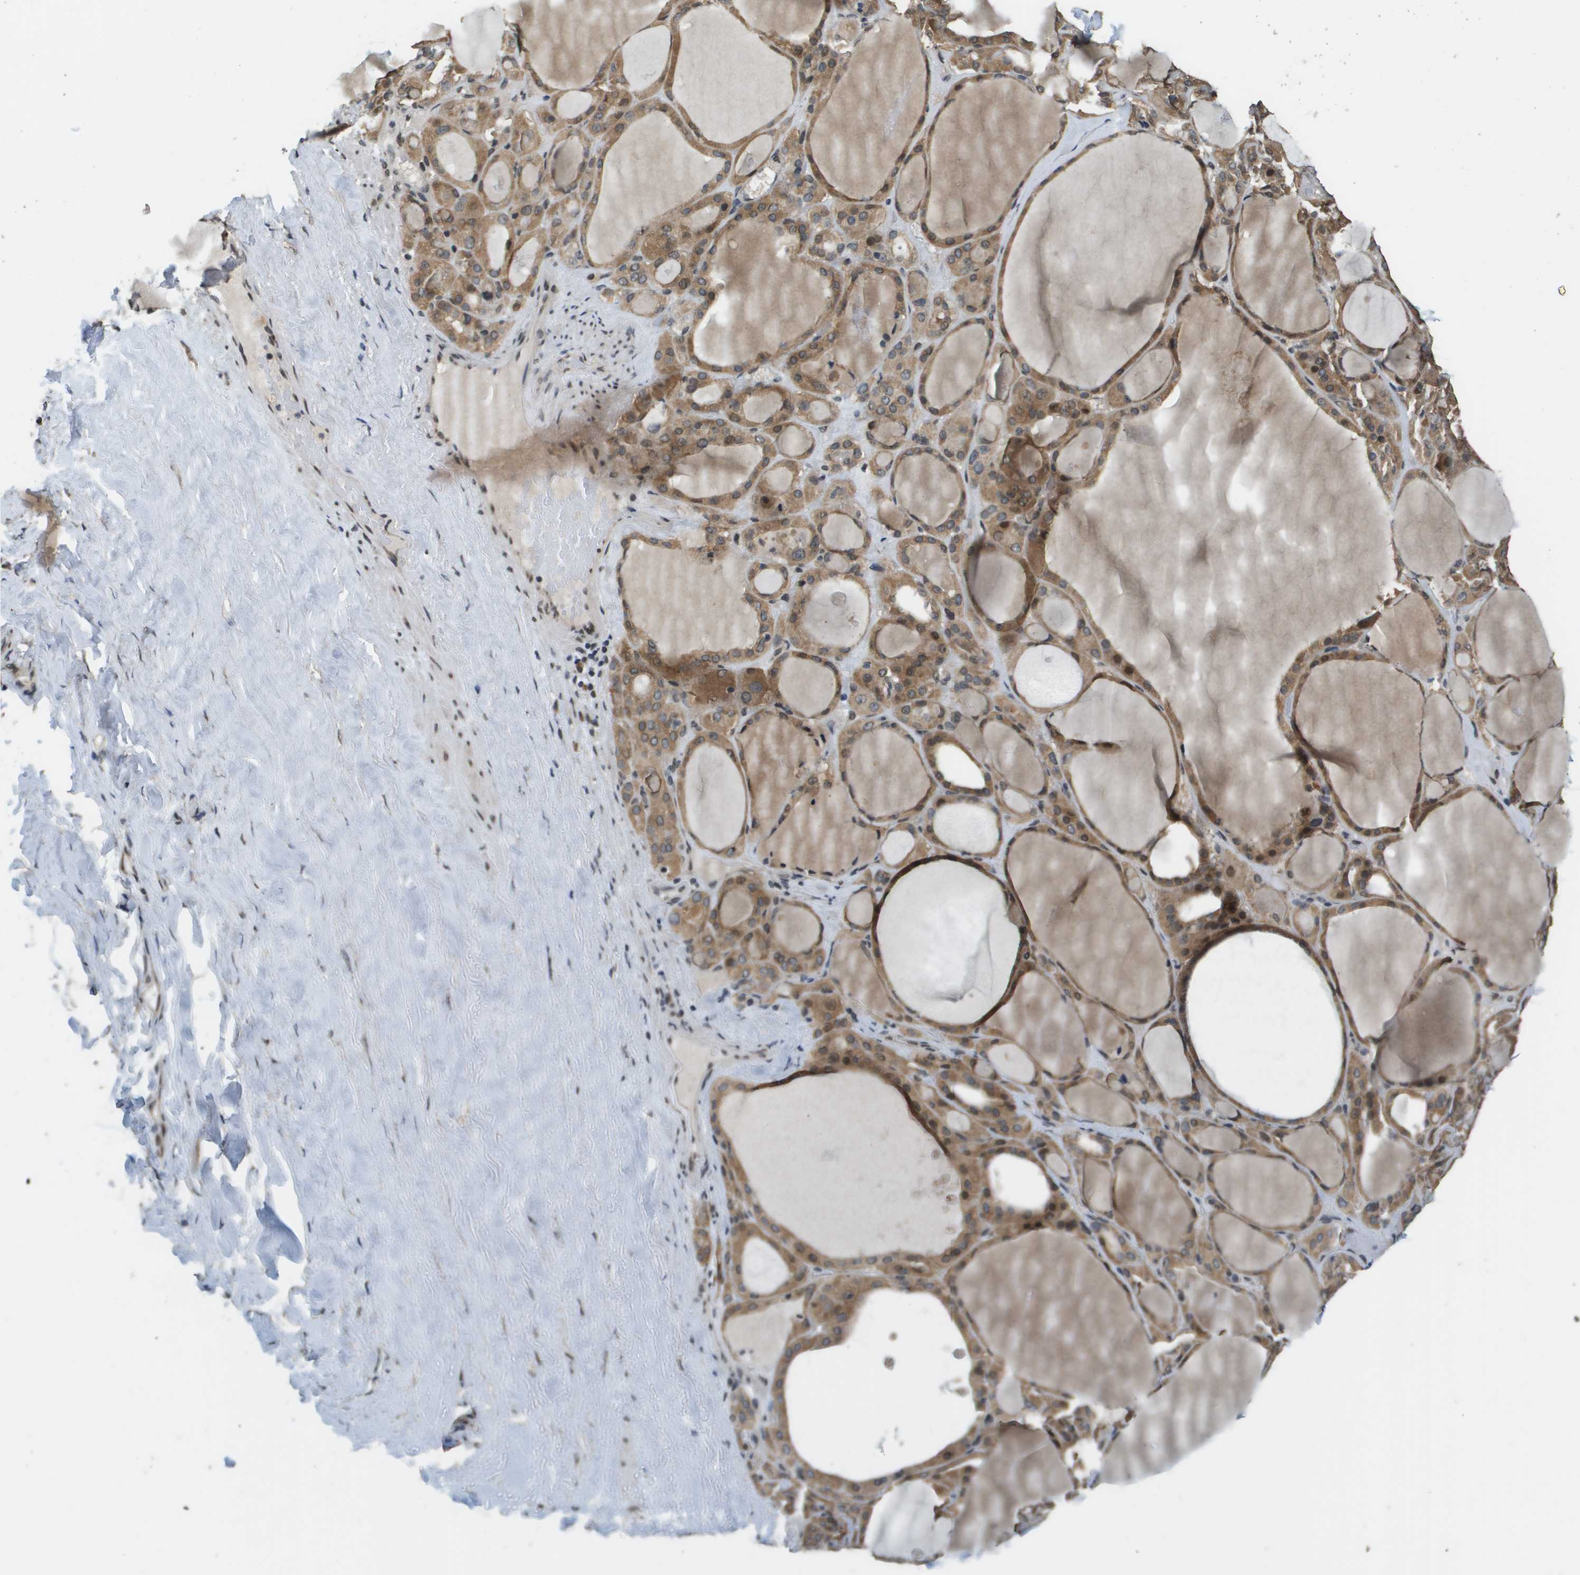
{"staining": {"intensity": "moderate", "quantity": ">75%", "location": "cytoplasmic/membranous,nuclear"}, "tissue": "thyroid gland", "cell_type": "Glandular cells", "image_type": "normal", "snomed": [{"axis": "morphology", "description": "Normal tissue, NOS"}, {"axis": "morphology", "description": "Carcinoma, NOS"}, {"axis": "topography", "description": "Thyroid gland"}], "caption": "A brown stain labels moderate cytoplasmic/membranous,nuclear positivity of a protein in glandular cells of normal thyroid gland. The staining was performed using DAB to visualize the protein expression in brown, while the nuclei were stained in blue with hematoxylin (Magnification: 20x).", "gene": "FANCC", "patient": {"sex": "female", "age": 86}}